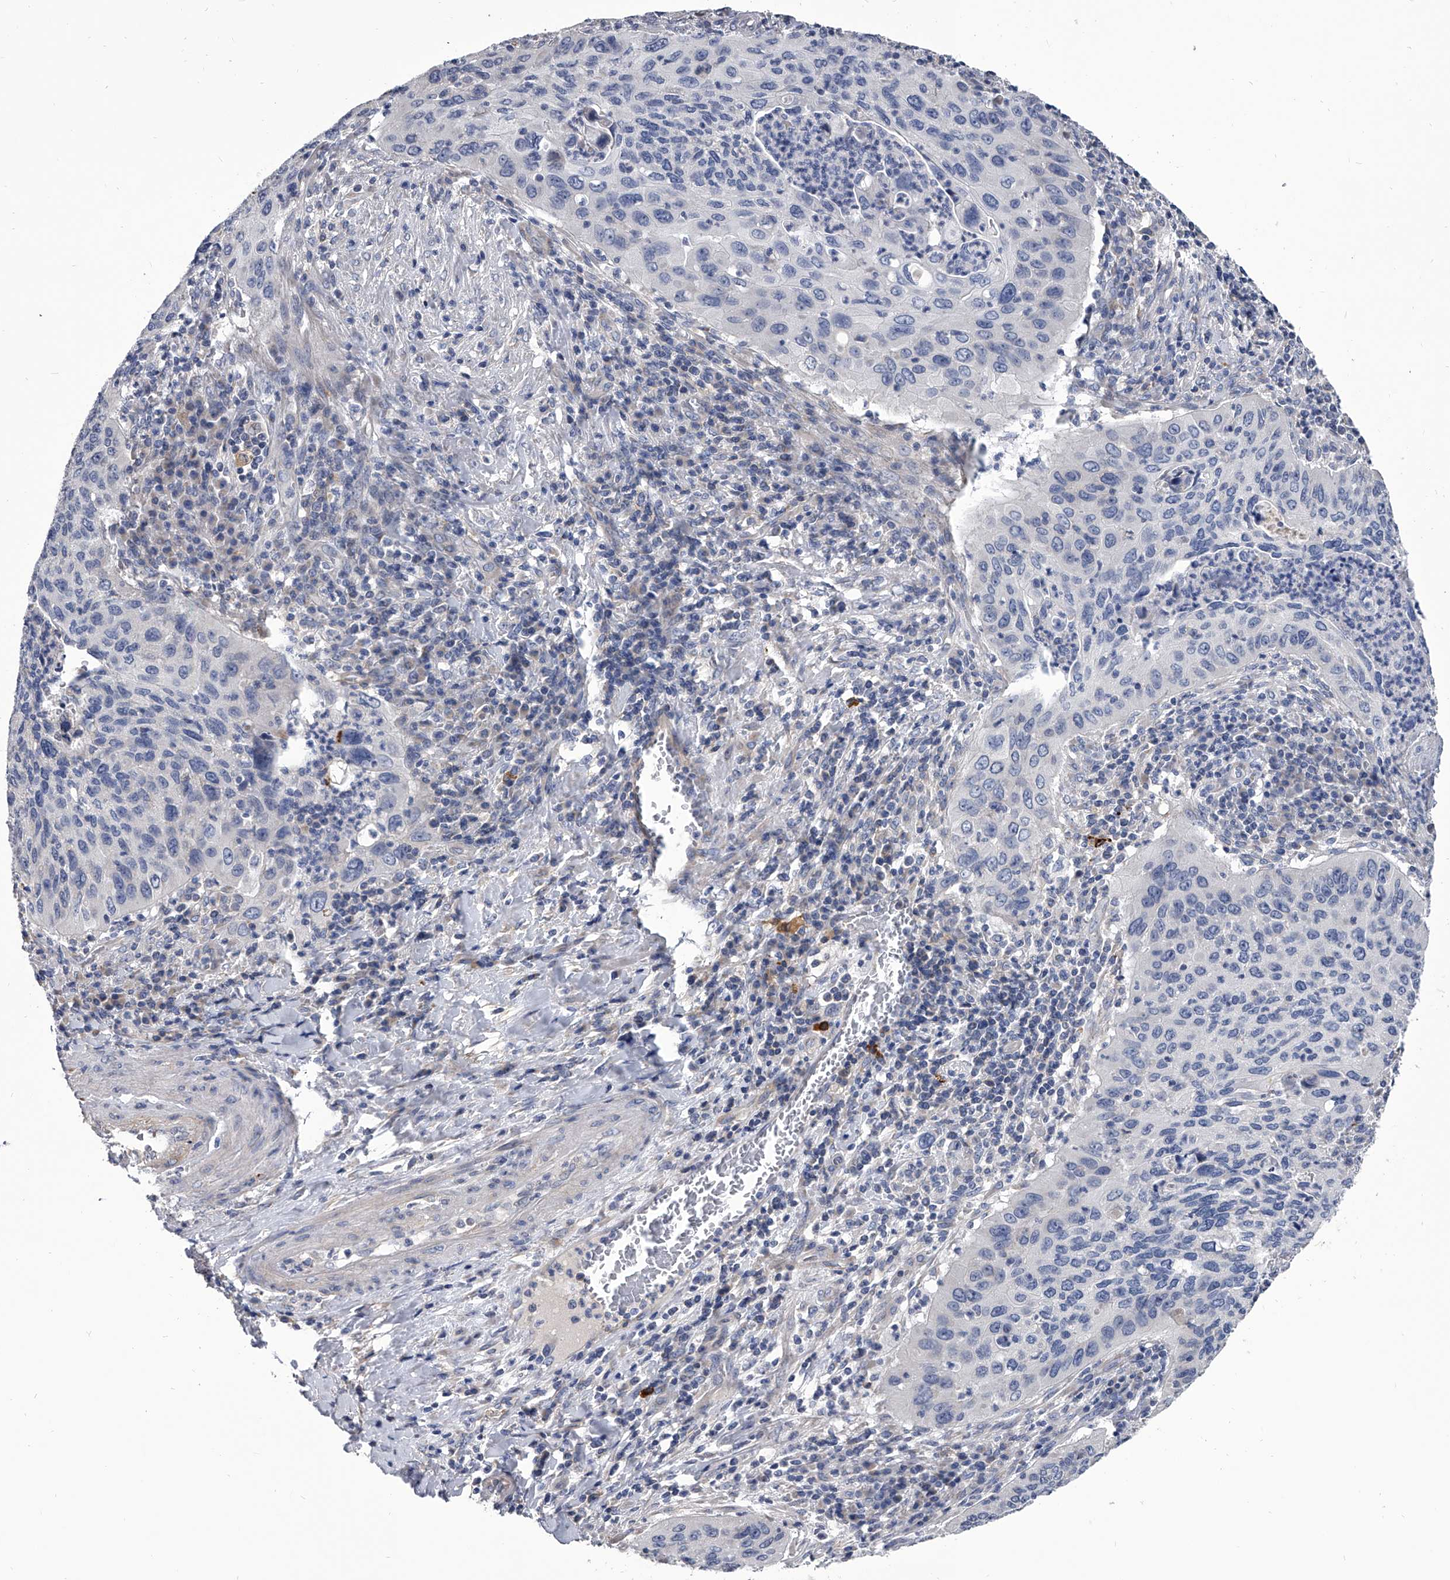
{"staining": {"intensity": "negative", "quantity": "none", "location": "none"}, "tissue": "cervical cancer", "cell_type": "Tumor cells", "image_type": "cancer", "snomed": [{"axis": "morphology", "description": "Squamous cell carcinoma, NOS"}, {"axis": "topography", "description": "Cervix"}], "caption": "The photomicrograph demonstrates no staining of tumor cells in cervical squamous cell carcinoma.", "gene": "SPP1", "patient": {"sex": "female", "age": 38}}